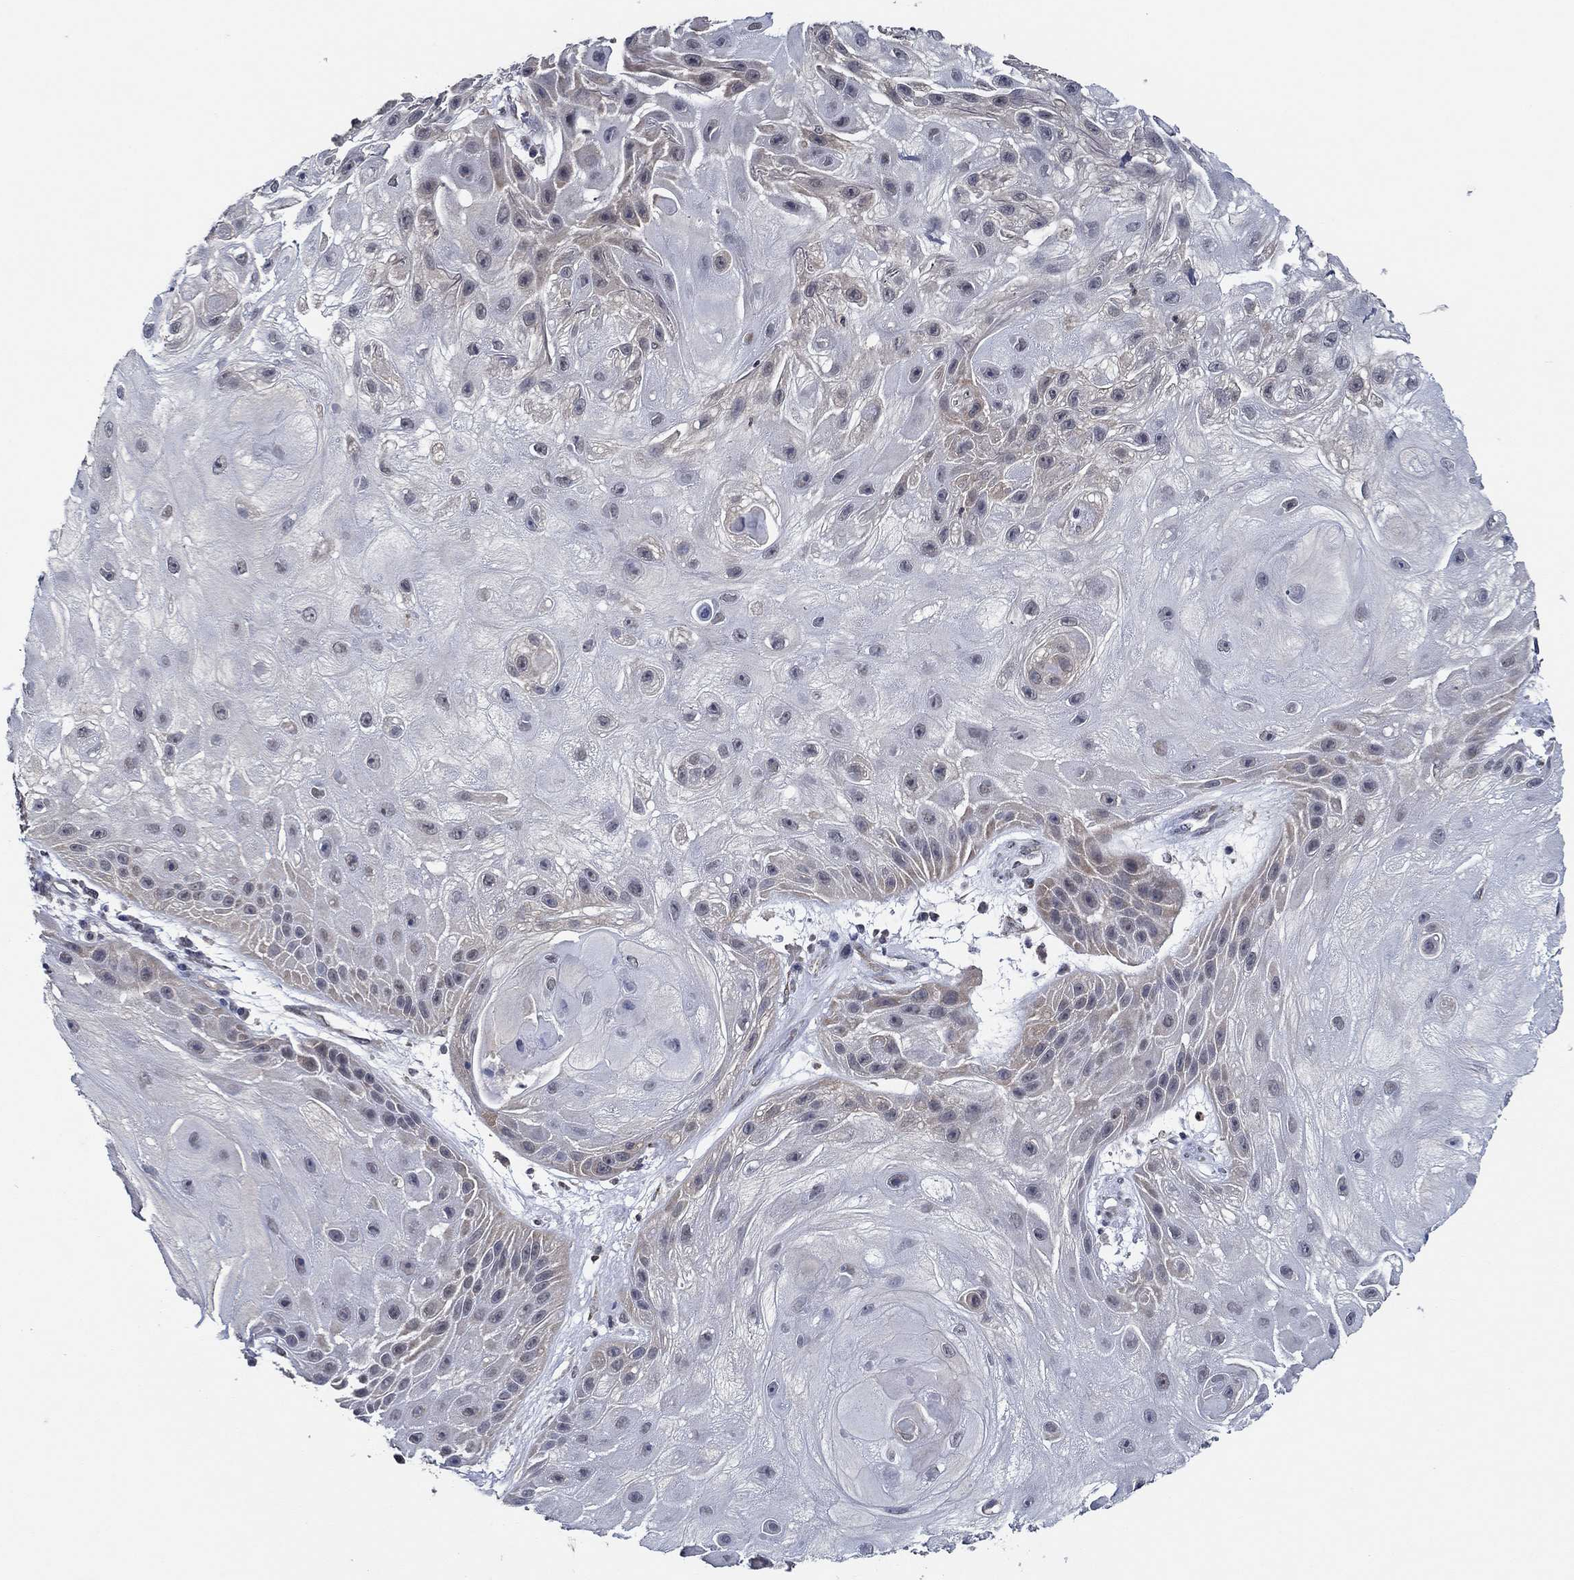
{"staining": {"intensity": "weak", "quantity": "<25%", "location": "cytoplasmic/membranous"}, "tissue": "skin cancer", "cell_type": "Tumor cells", "image_type": "cancer", "snomed": [{"axis": "morphology", "description": "Normal tissue, NOS"}, {"axis": "morphology", "description": "Squamous cell carcinoma, NOS"}, {"axis": "topography", "description": "Skin"}], "caption": "Skin cancer (squamous cell carcinoma) was stained to show a protein in brown. There is no significant expression in tumor cells.", "gene": "DACT1", "patient": {"sex": "male", "age": 79}}